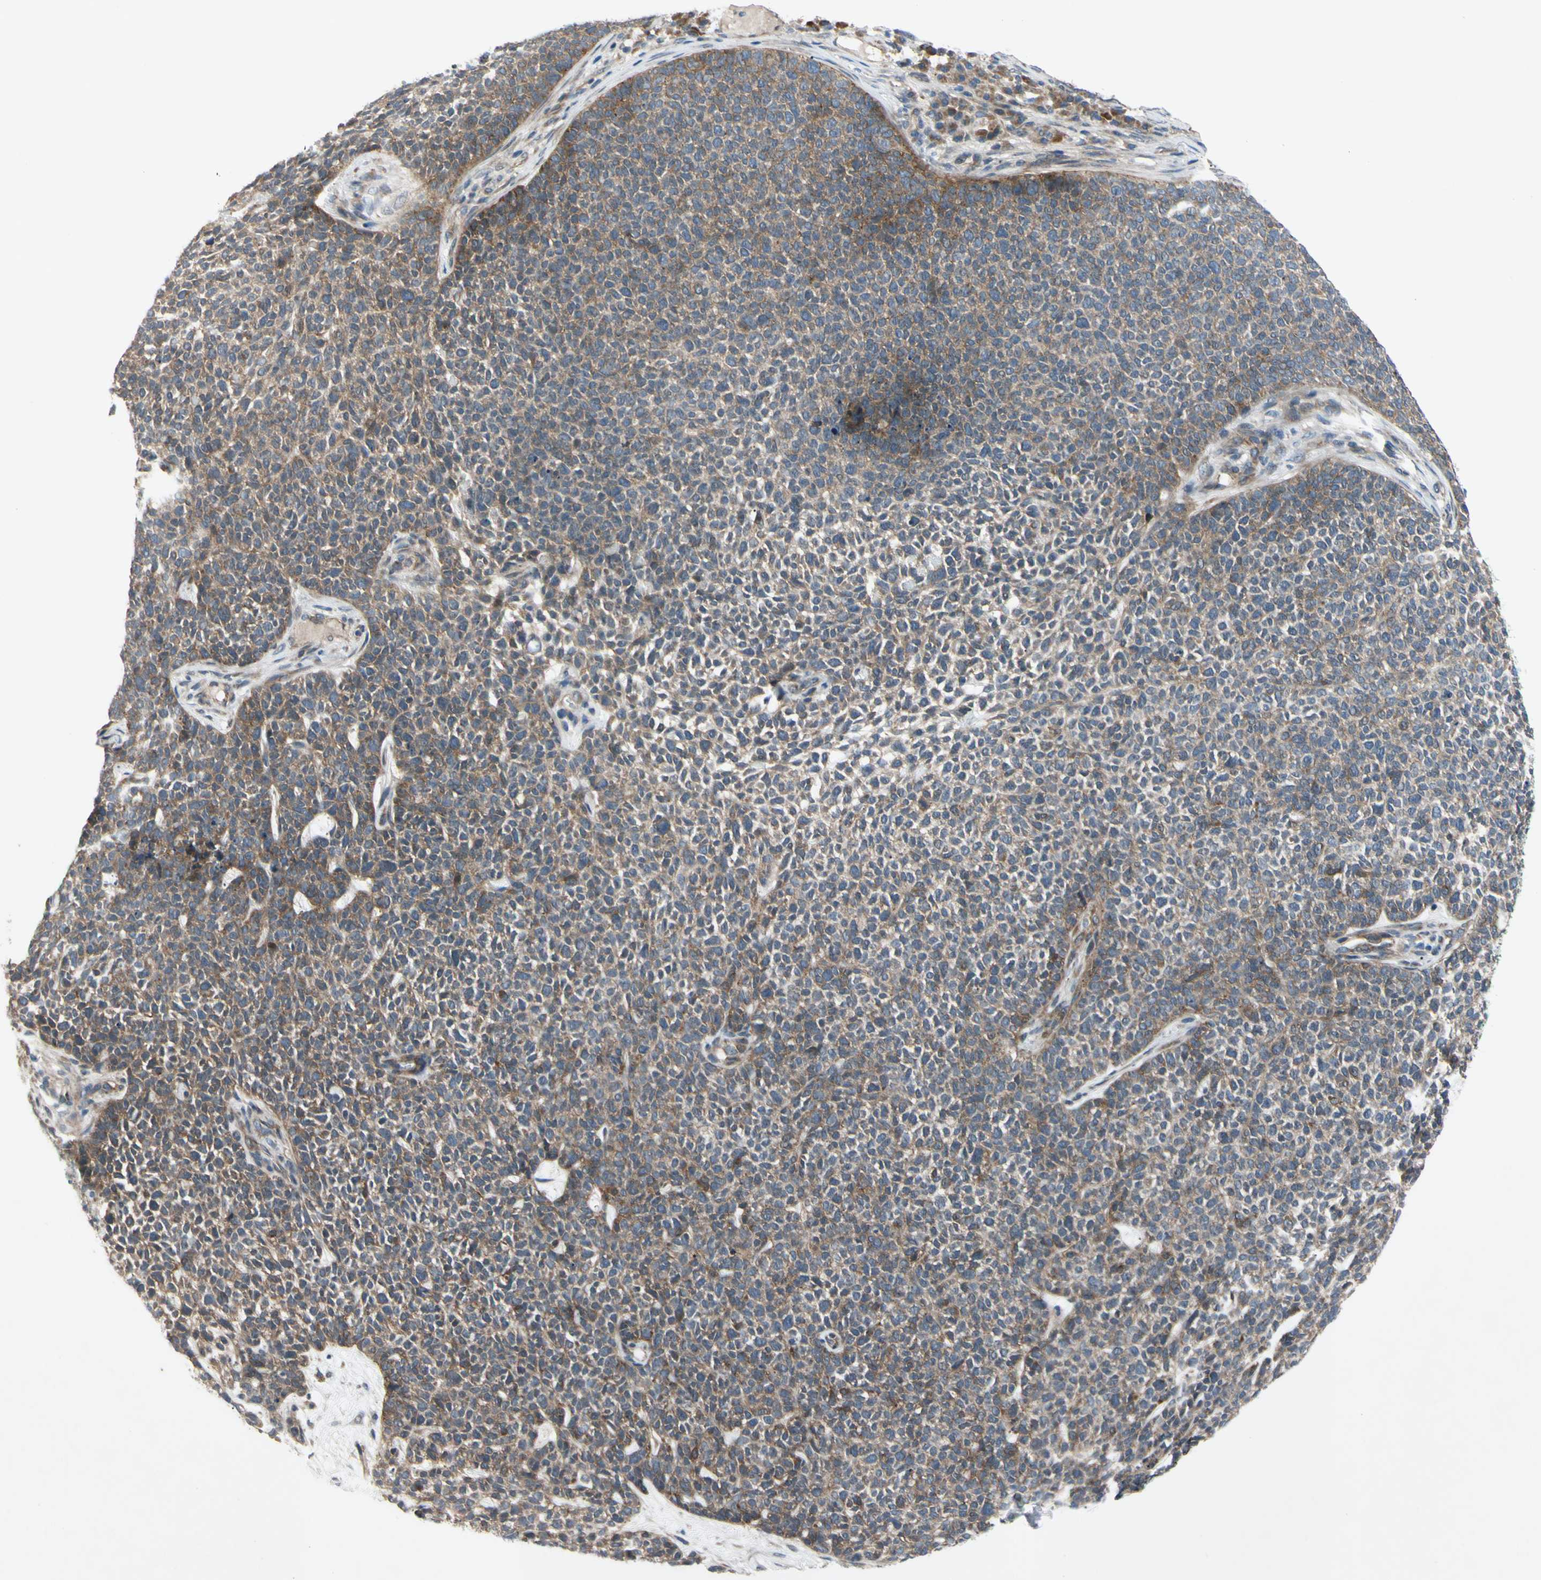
{"staining": {"intensity": "moderate", "quantity": ">75%", "location": "cytoplasmic/membranous"}, "tissue": "skin cancer", "cell_type": "Tumor cells", "image_type": "cancer", "snomed": [{"axis": "morphology", "description": "Basal cell carcinoma"}, {"axis": "topography", "description": "Skin"}], "caption": "DAB (3,3'-diaminobenzidine) immunohistochemical staining of basal cell carcinoma (skin) demonstrates moderate cytoplasmic/membranous protein positivity in approximately >75% of tumor cells.", "gene": "SVIL", "patient": {"sex": "female", "age": 84}}